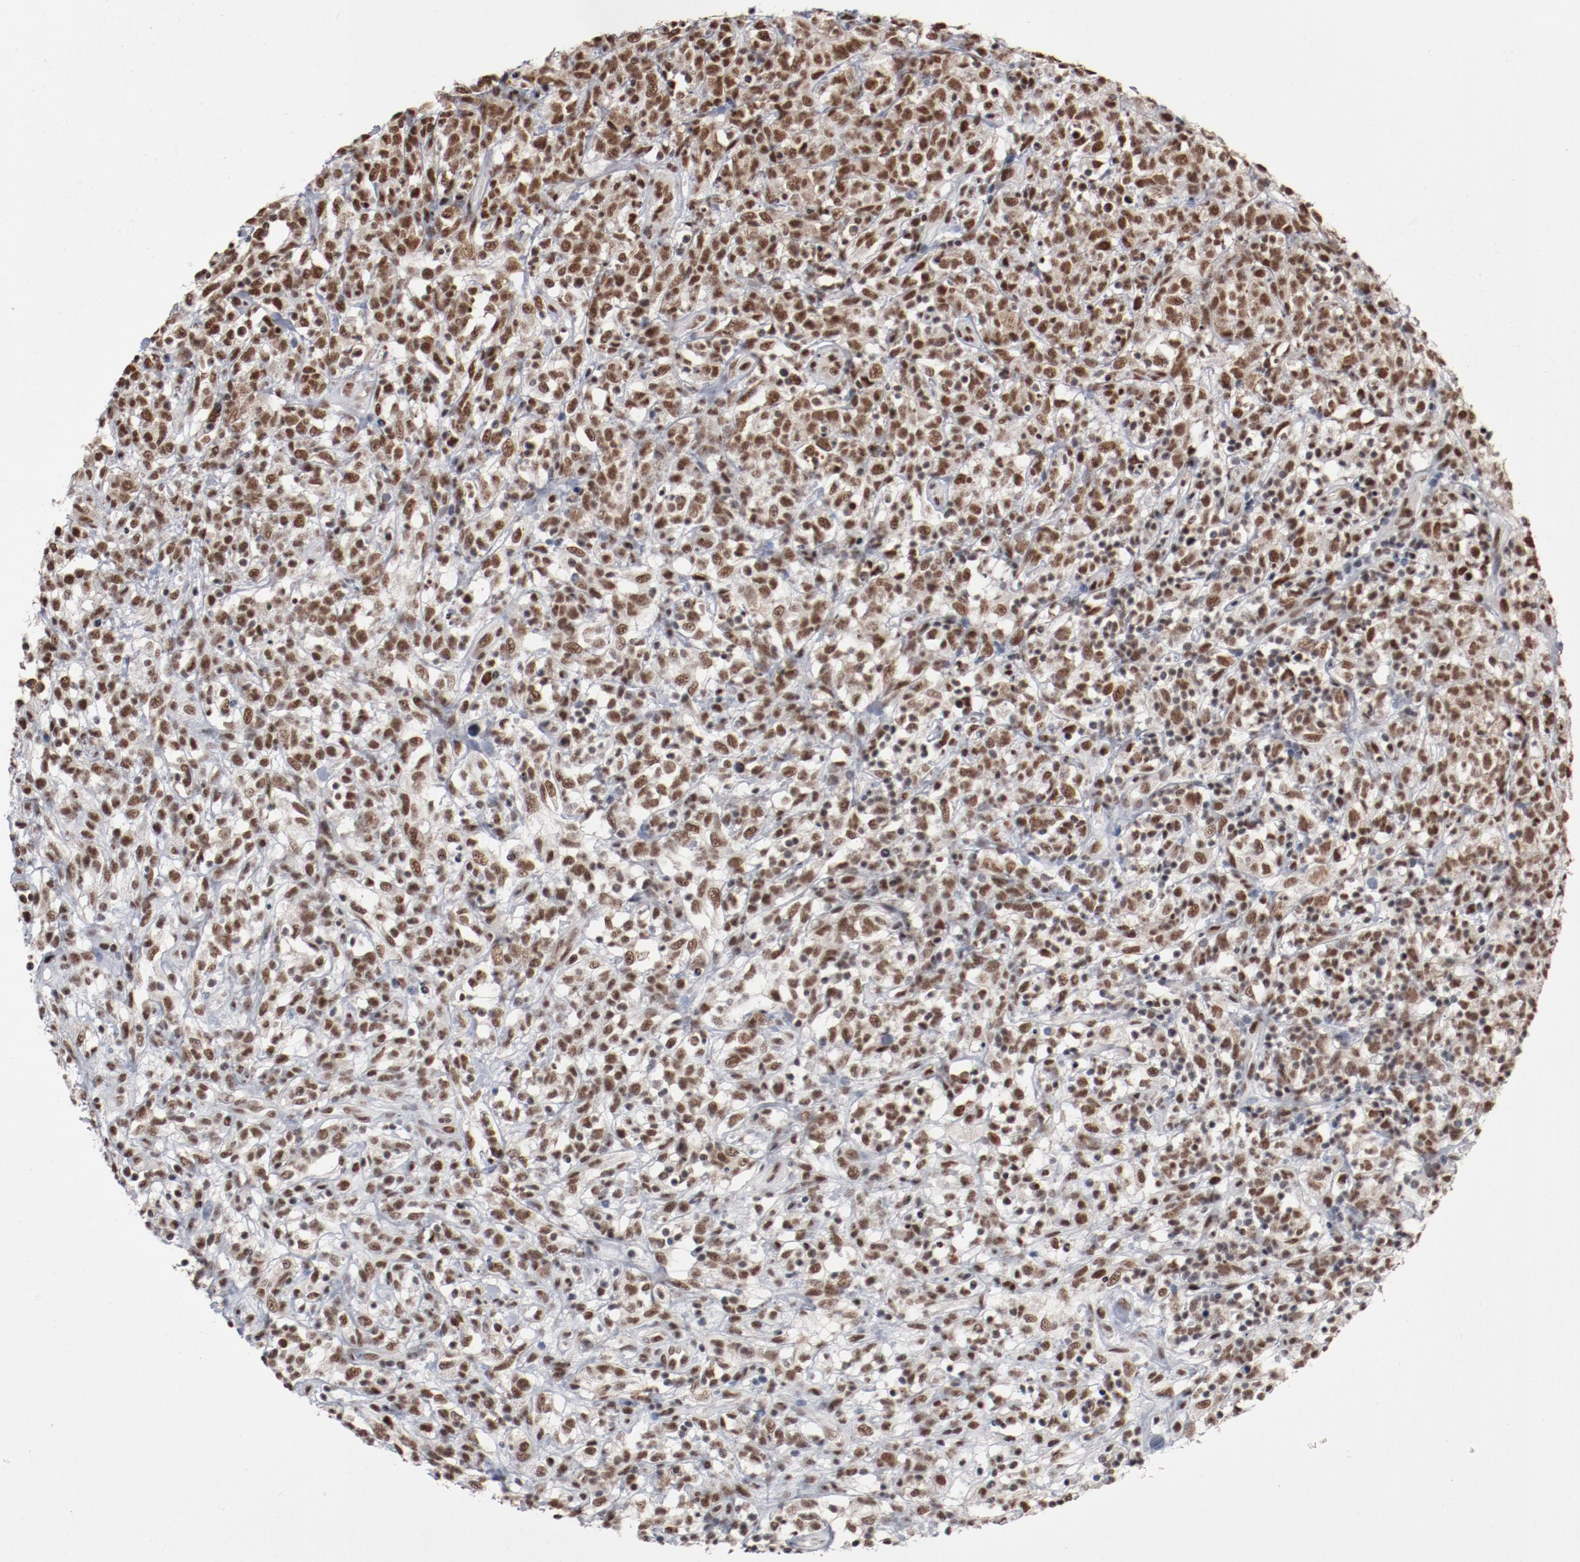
{"staining": {"intensity": "moderate", "quantity": ">75%", "location": "nuclear"}, "tissue": "lymphoma", "cell_type": "Tumor cells", "image_type": "cancer", "snomed": [{"axis": "morphology", "description": "Malignant lymphoma, non-Hodgkin's type, High grade"}, {"axis": "topography", "description": "Lymph node"}], "caption": "Immunohistochemistry (IHC) micrograph of neoplastic tissue: human lymphoma stained using immunohistochemistry shows medium levels of moderate protein expression localized specifically in the nuclear of tumor cells, appearing as a nuclear brown color.", "gene": "BUB3", "patient": {"sex": "female", "age": 73}}